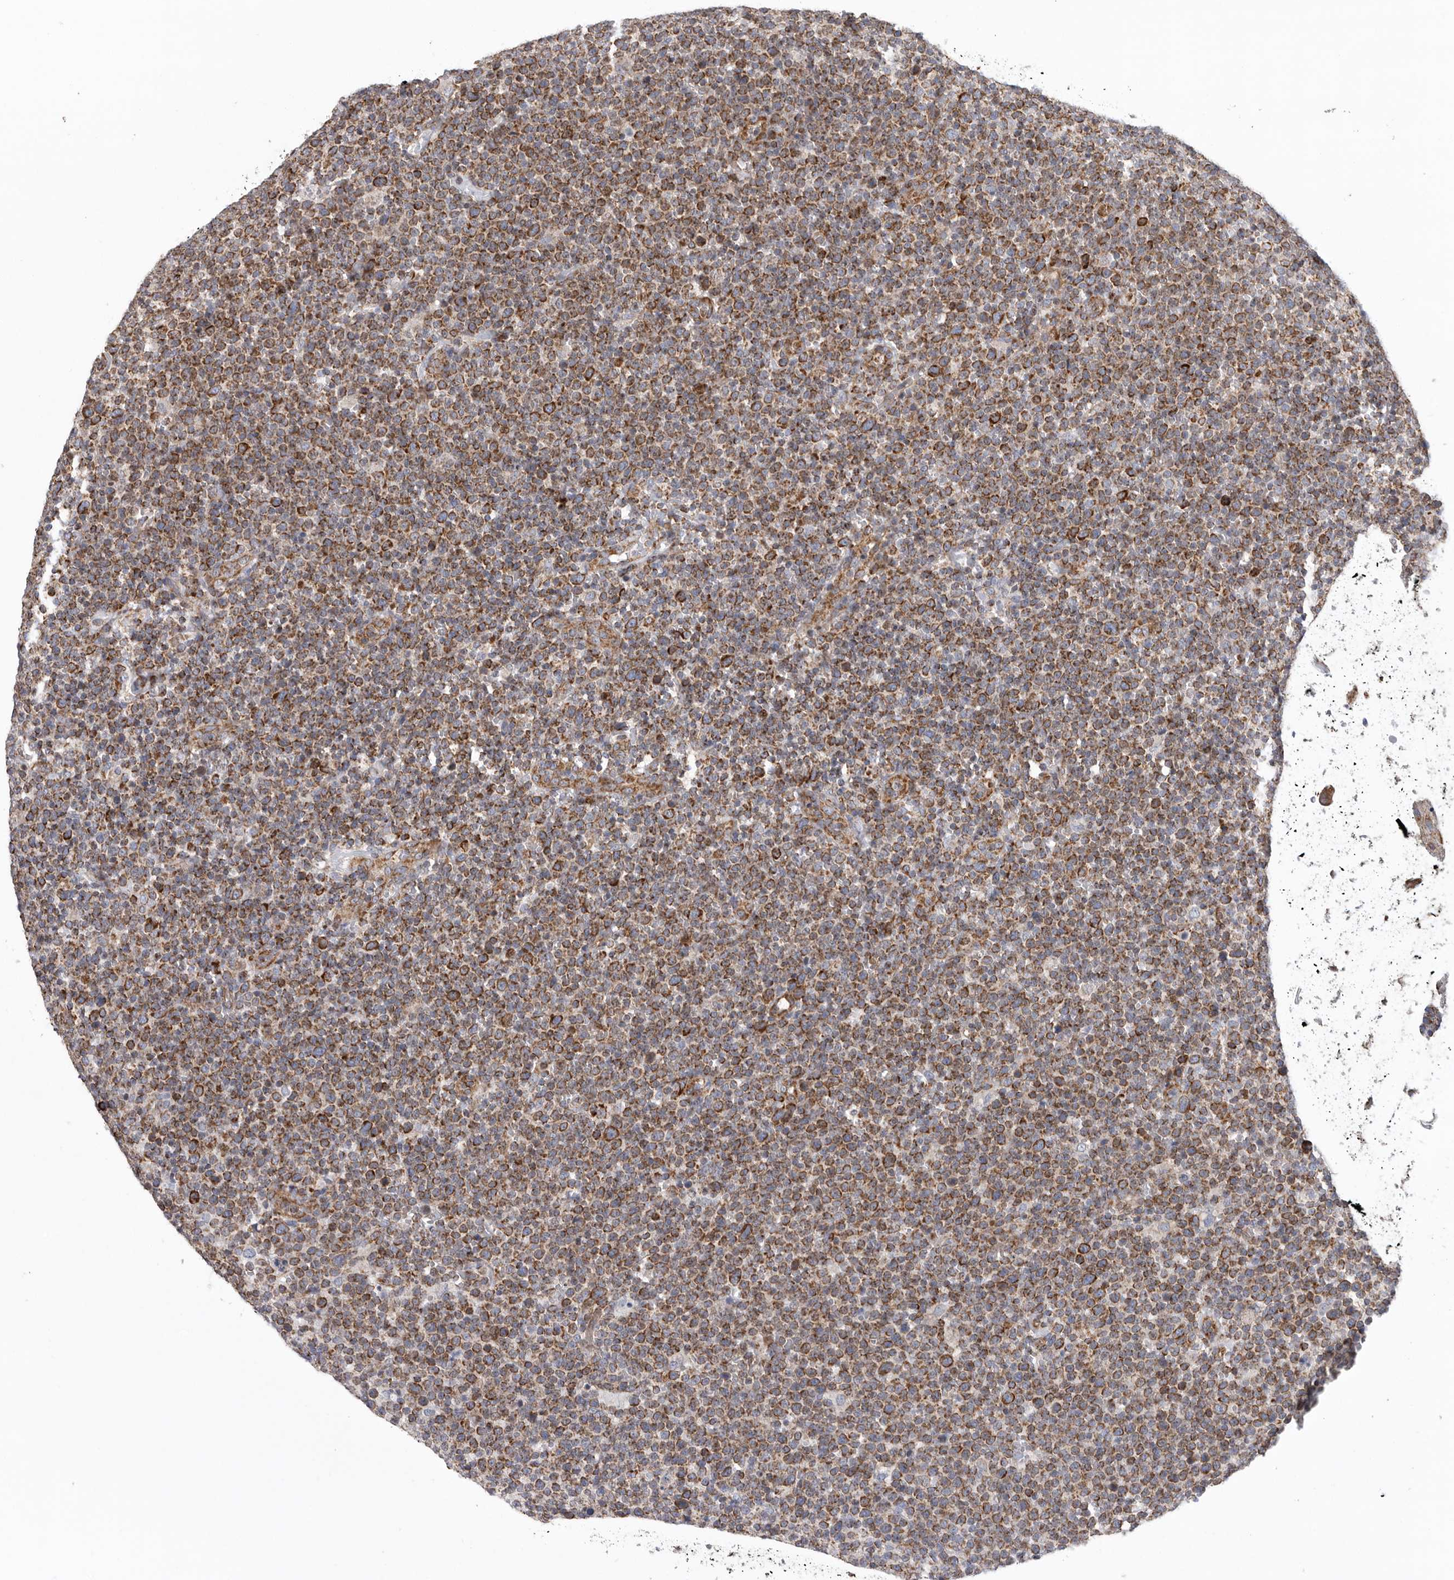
{"staining": {"intensity": "moderate", "quantity": ">75%", "location": "cytoplasmic/membranous"}, "tissue": "lymphoma", "cell_type": "Tumor cells", "image_type": "cancer", "snomed": [{"axis": "morphology", "description": "Malignant lymphoma, non-Hodgkin's type, High grade"}, {"axis": "topography", "description": "Lymph node"}], "caption": "Immunohistochemical staining of malignant lymphoma, non-Hodgkin's type (high-grade) shows moderate cytoplasmic/membranous protein staining in approximately >75% of tumor cells.", "gene": "FKBP8", "patient": {"sex": "male", "age": 61}}